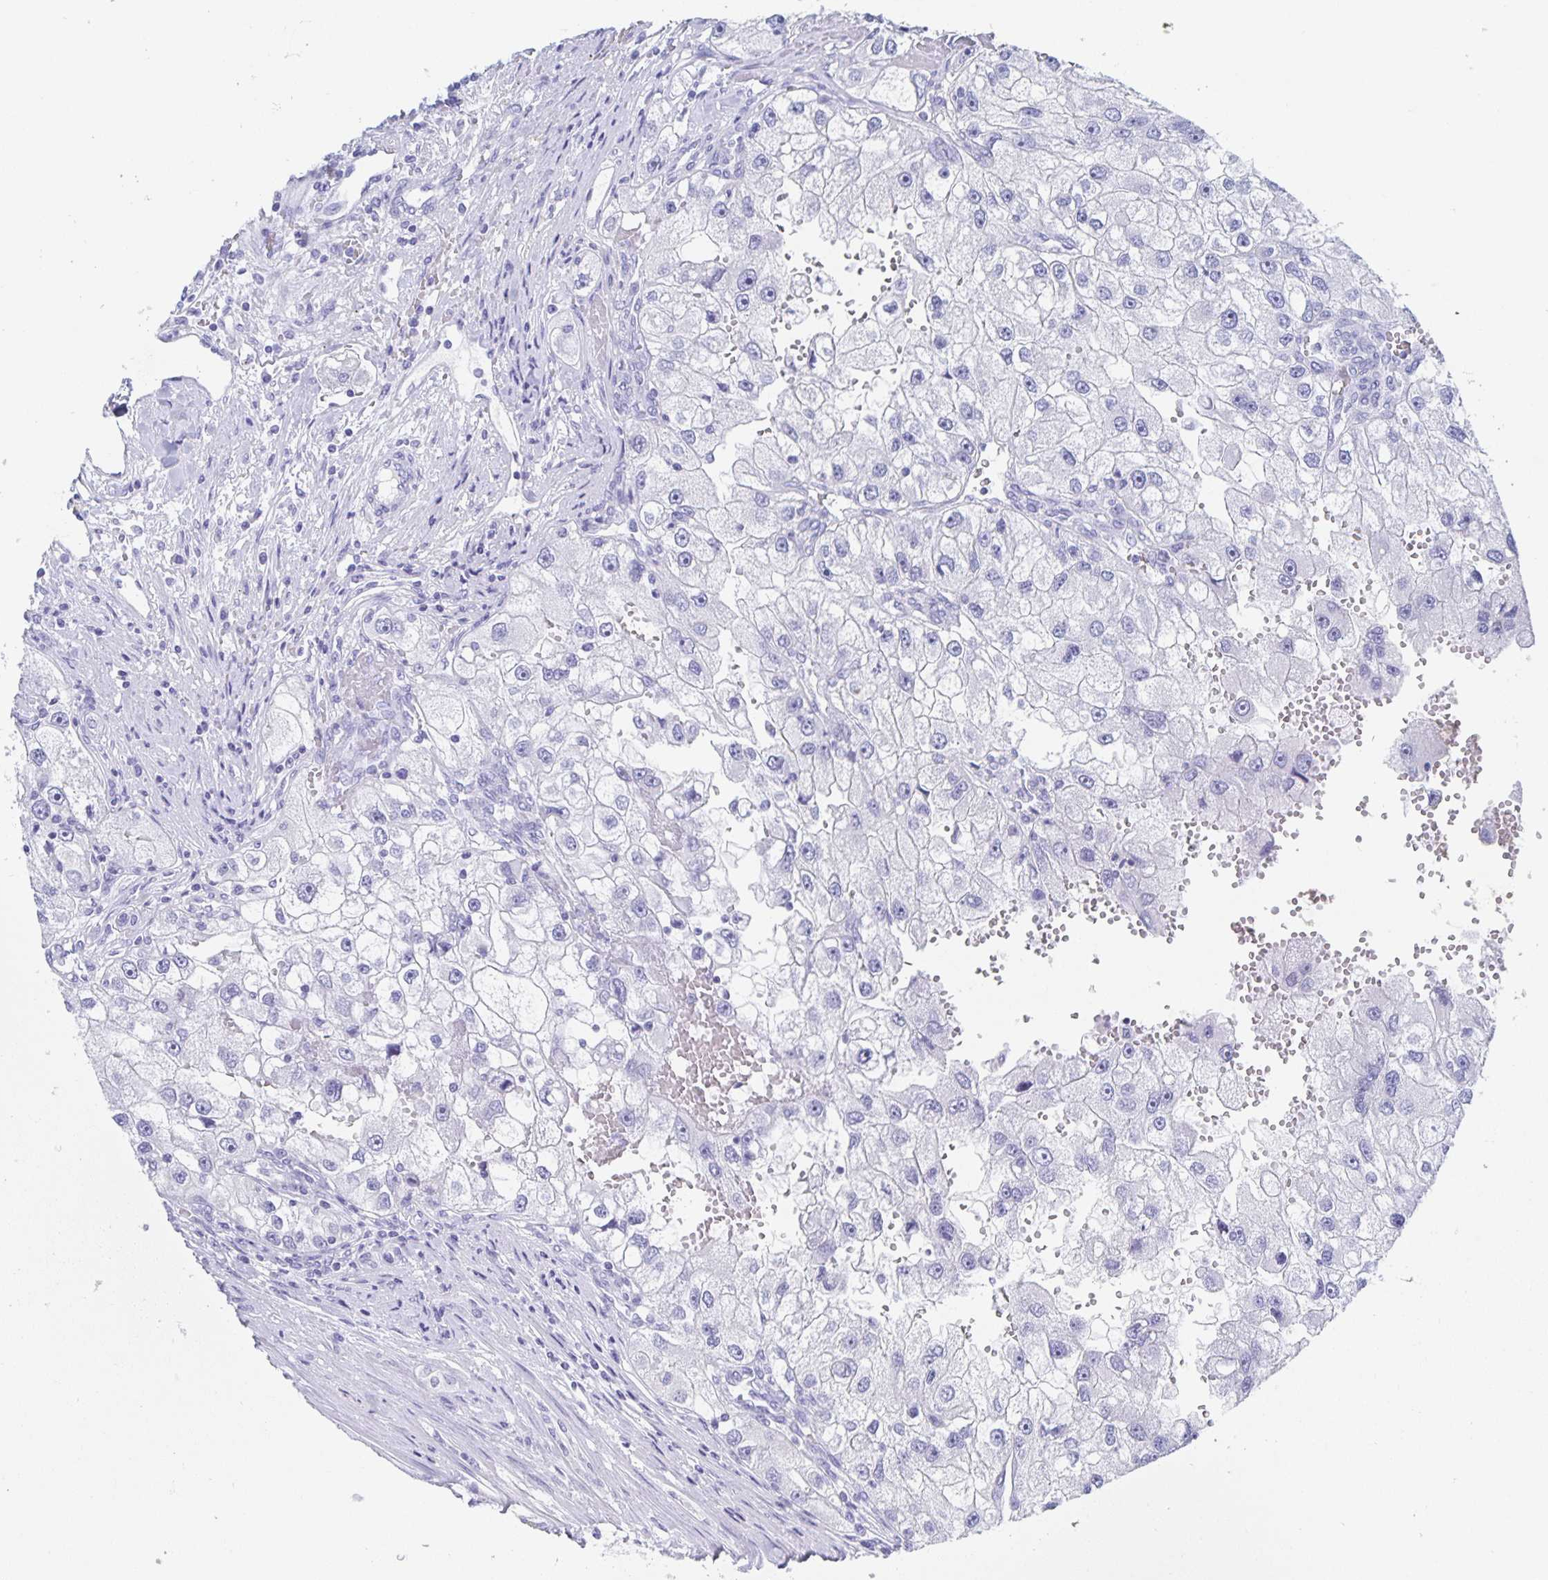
{"staining": {"intensity": "negative", "quantity": "none", "location": "none"}, "tissue": "renal cancer", "cell_type": "Tumor cells", "image_type": "cancer", "snomed": [{"axis": "morphology", "description": "Adenocarcinoma, NOS"}, {"axis": "topography", "description": "Kidney"}], "caption": "Renal adenocarcinoma stained for a protein using immunohistochemistry shows no expression tumor cells.", "gene": "DMBT1", "patient": {"sex": "male", "age": 63}}